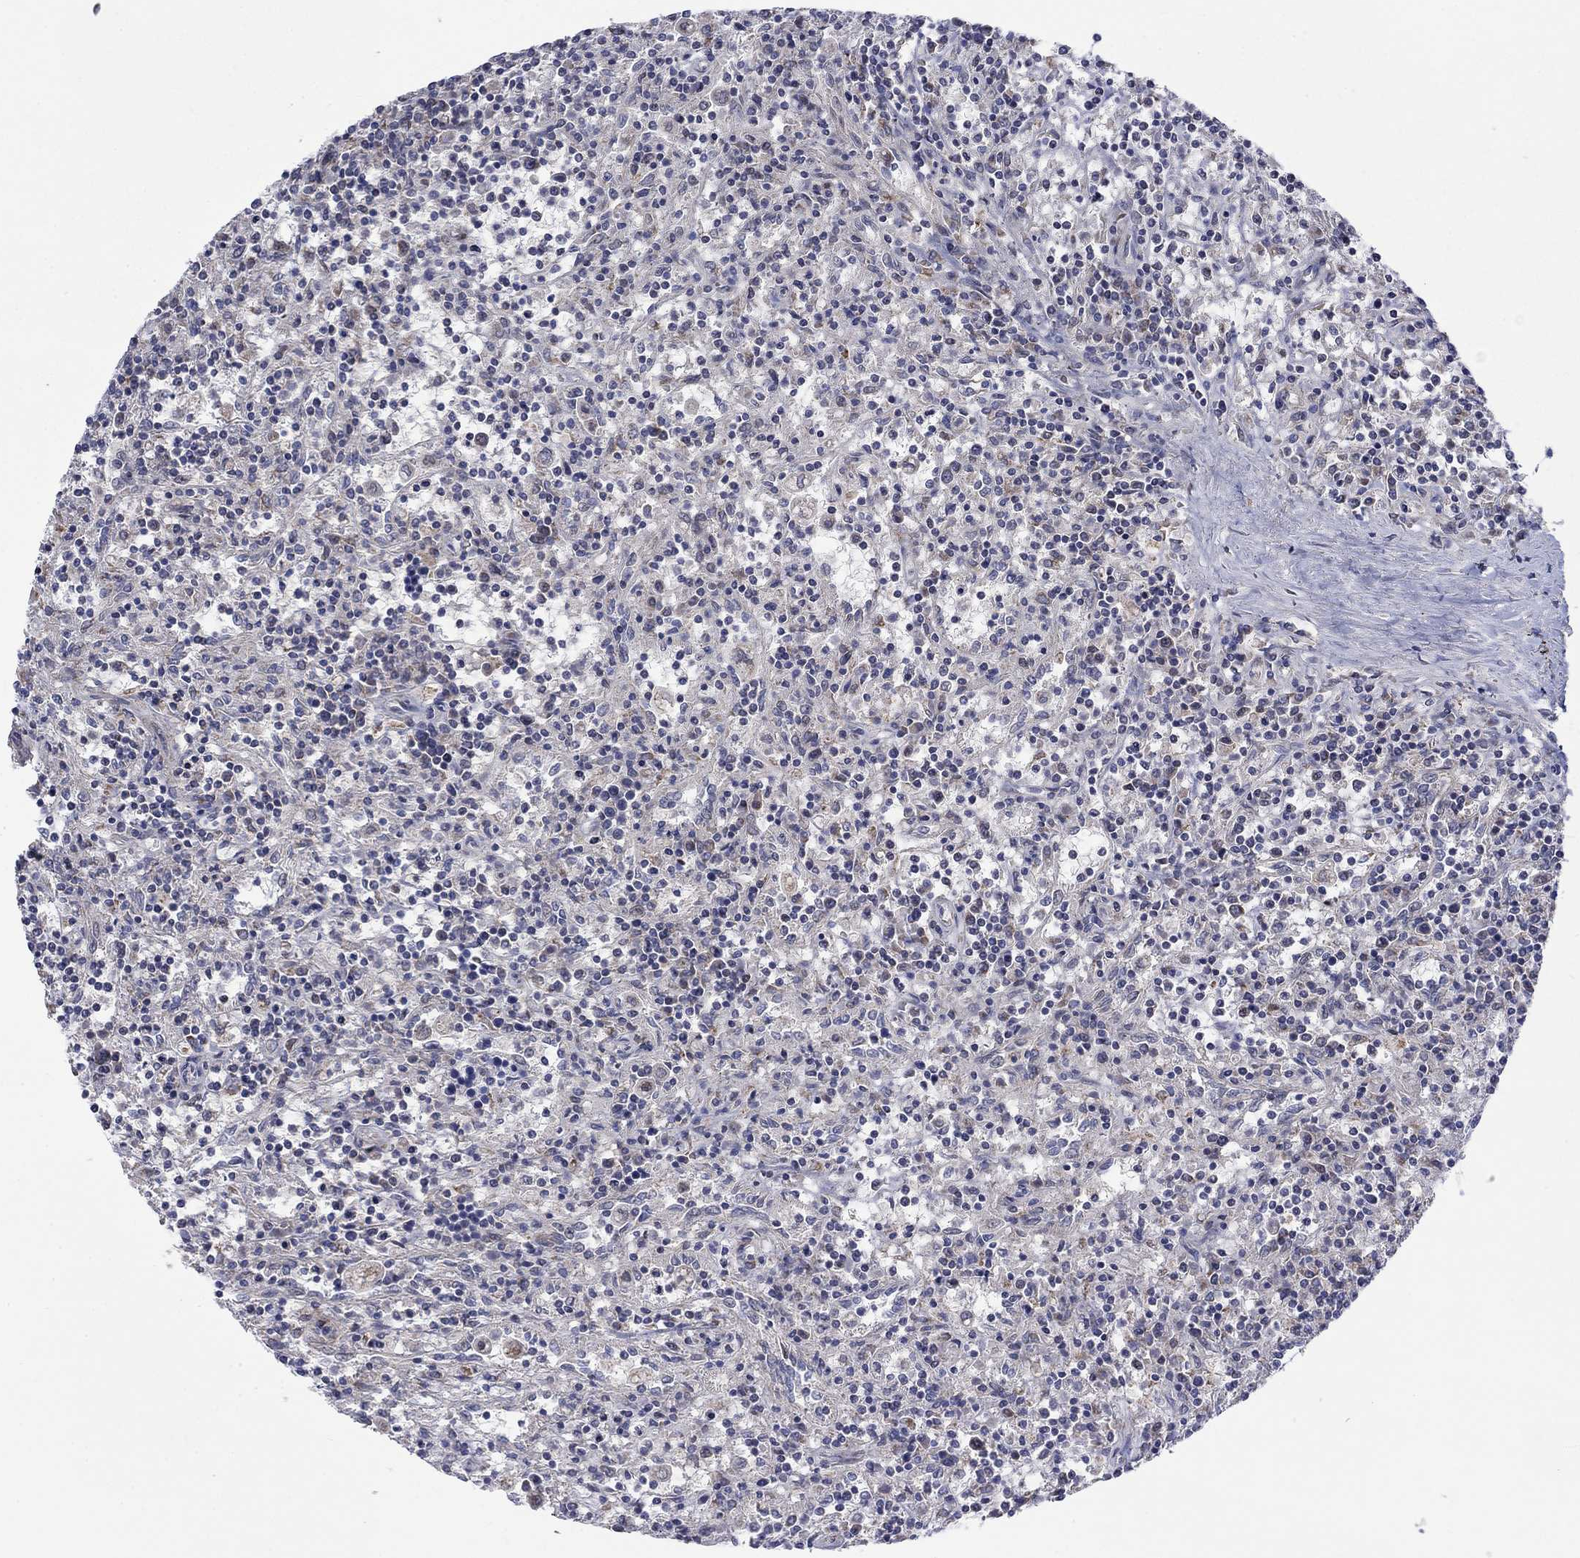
{"staining": {"intensity": "negative", "quantity": "none", "location": "none"}, "tissue": "lymphoma", "cell_type": "Tumor cells", "image_type": "cancer", "snomed": [{"axis": "morphology", "description": "Malignant lymphoma, non-Hodgkin's type, Low grade"}, {"axis": "topography", "description": "Spleen"}], "caption": "This is an immunohistochemistry micrograph of human malignant lymphoma, non-Hodgkin's type (low-grade). There is no staining in tumor cells.", "gene": "SLC35F2", "patient": {"sex": "male", "age": 62}}